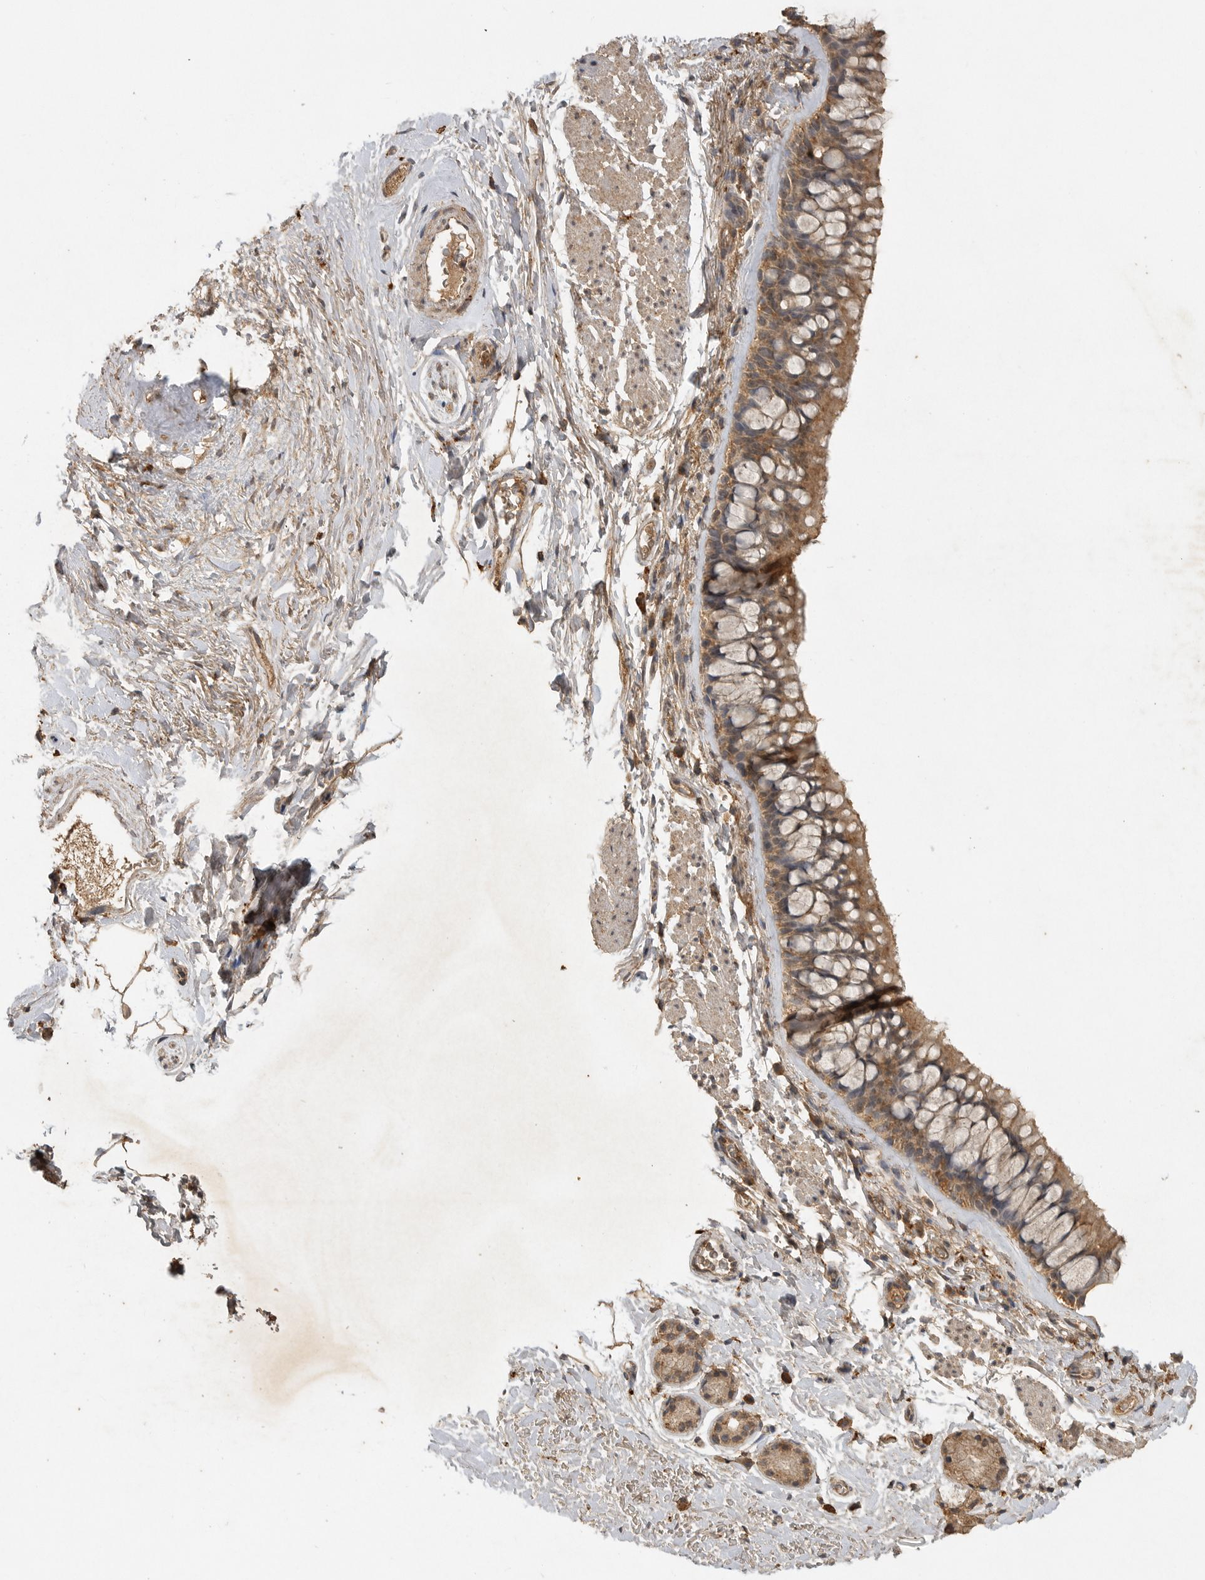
{"staining": {"intensity": "weak", "quantity": ">75%", "location": "cytoplasmic/membranous"}, "tissue": "bronchus", "cell_type": "Respiratory epithelial cells", "image_type": "normal", "snomed": [{"axis": "morphology", "description": "Normal tissue, NOS"}, {"axis": "topography", "description": "Cartilage tissue"}, {"axis": "topography", "description": "Bronchus"}], "caption": "Respiratory epithelial cells show low levels of weak cytoplasmic/membranous positivity in approximately >75% of cells in normal human bronchus.", "gene": "ICOSLG", "patient": {"sex": "female", "age": 53}}